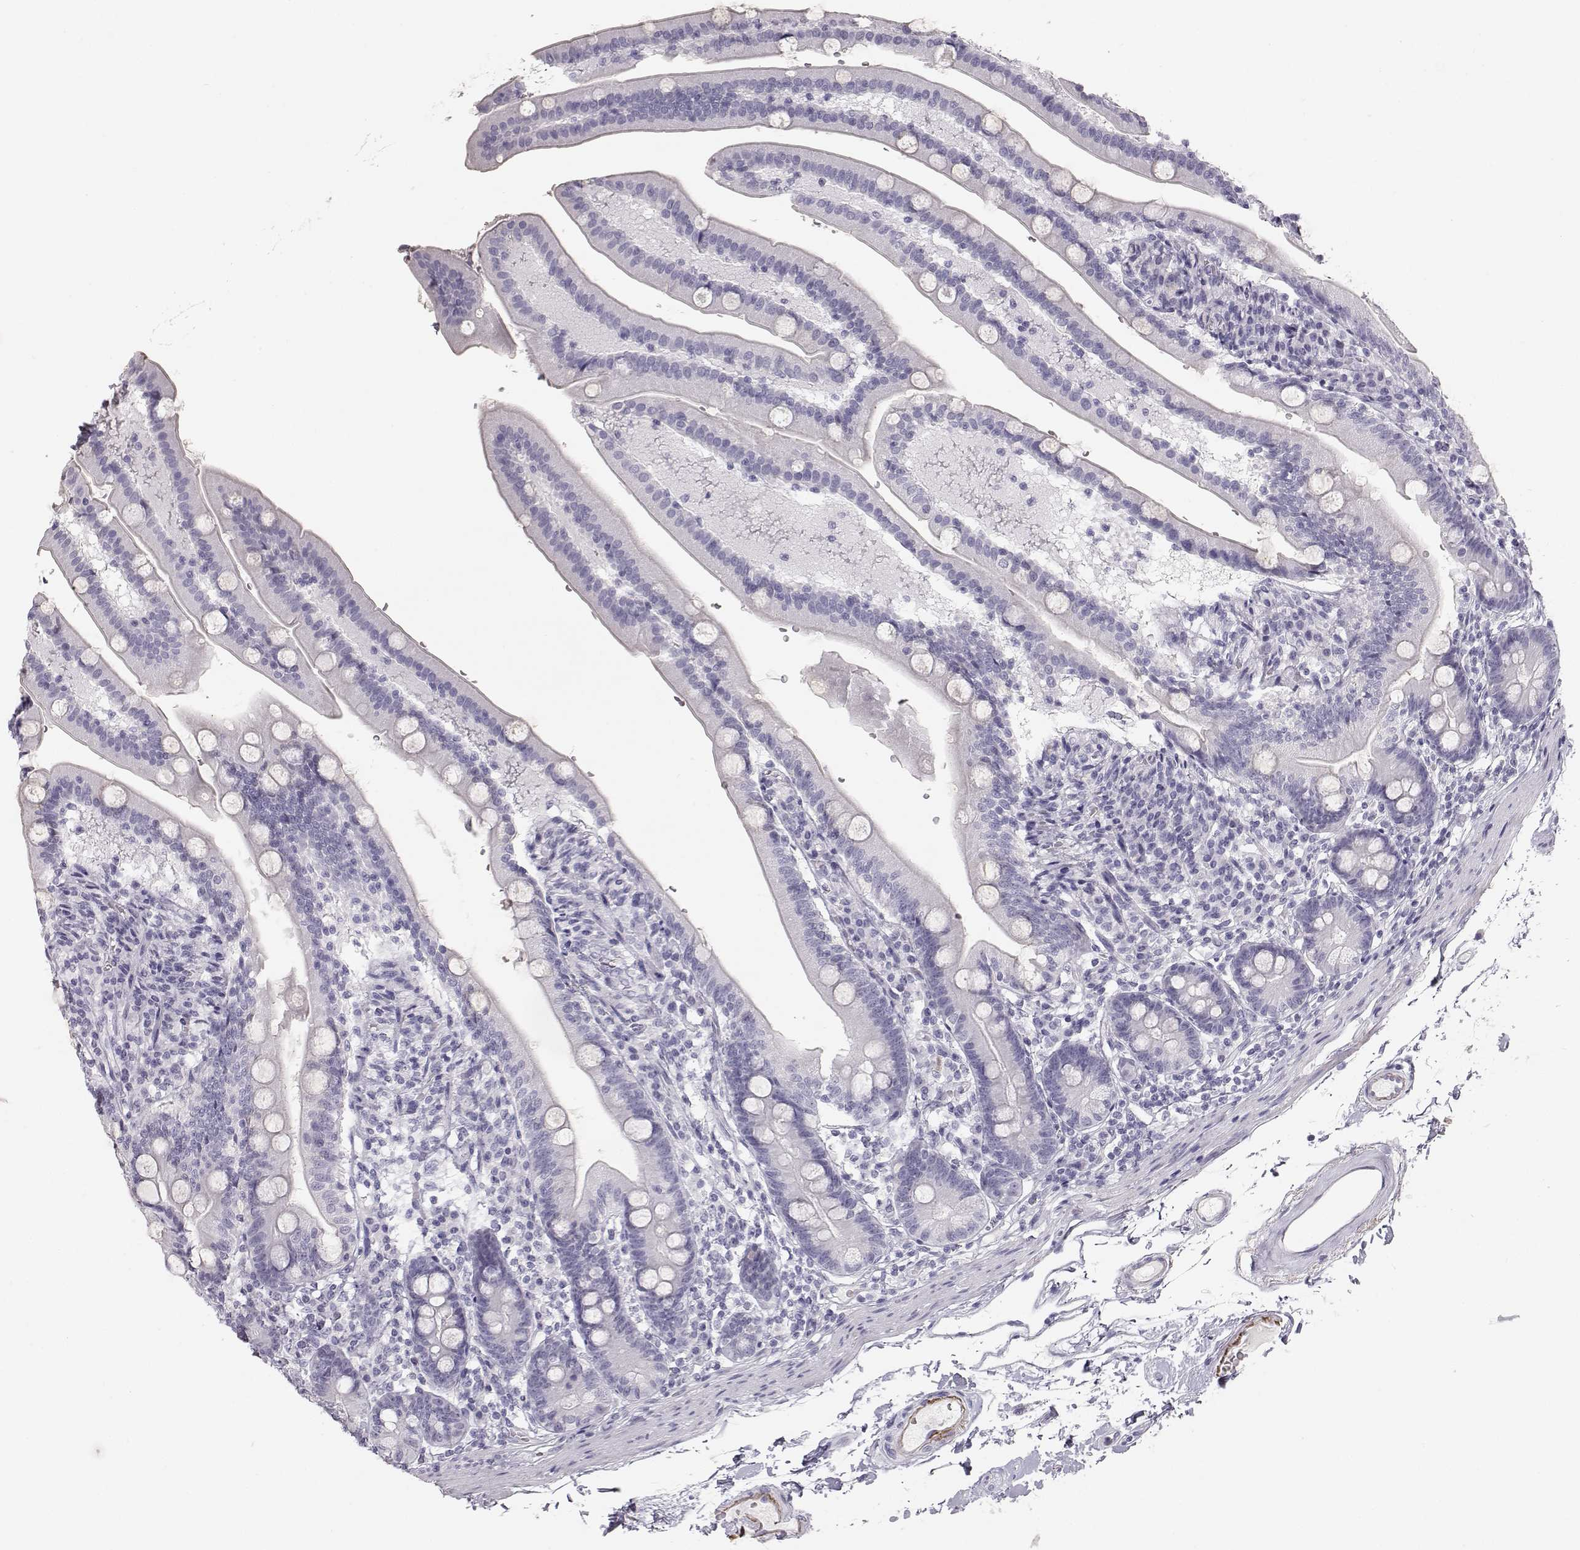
{"staining": {"intensity": "negative", "quantity": "none", "location": "none"}, "tissue": "duodenum", "cell_type": "Glandular cells", "image_type": "normal", "snomed": [{"axis": "morphology", "description": "Normal tissue, NOS"}, {"axis": "topography", "description": "Duodenum"}], "caption": "This histopathology image is of unremarkable duodenum stained with immunohistochemistry to label a protein in brown with the nuclei are counter-stained blue. There is no positivity in glandular cells.", "gene": "KRTAP16", "patient": {"sex": "female", "age": 67}}